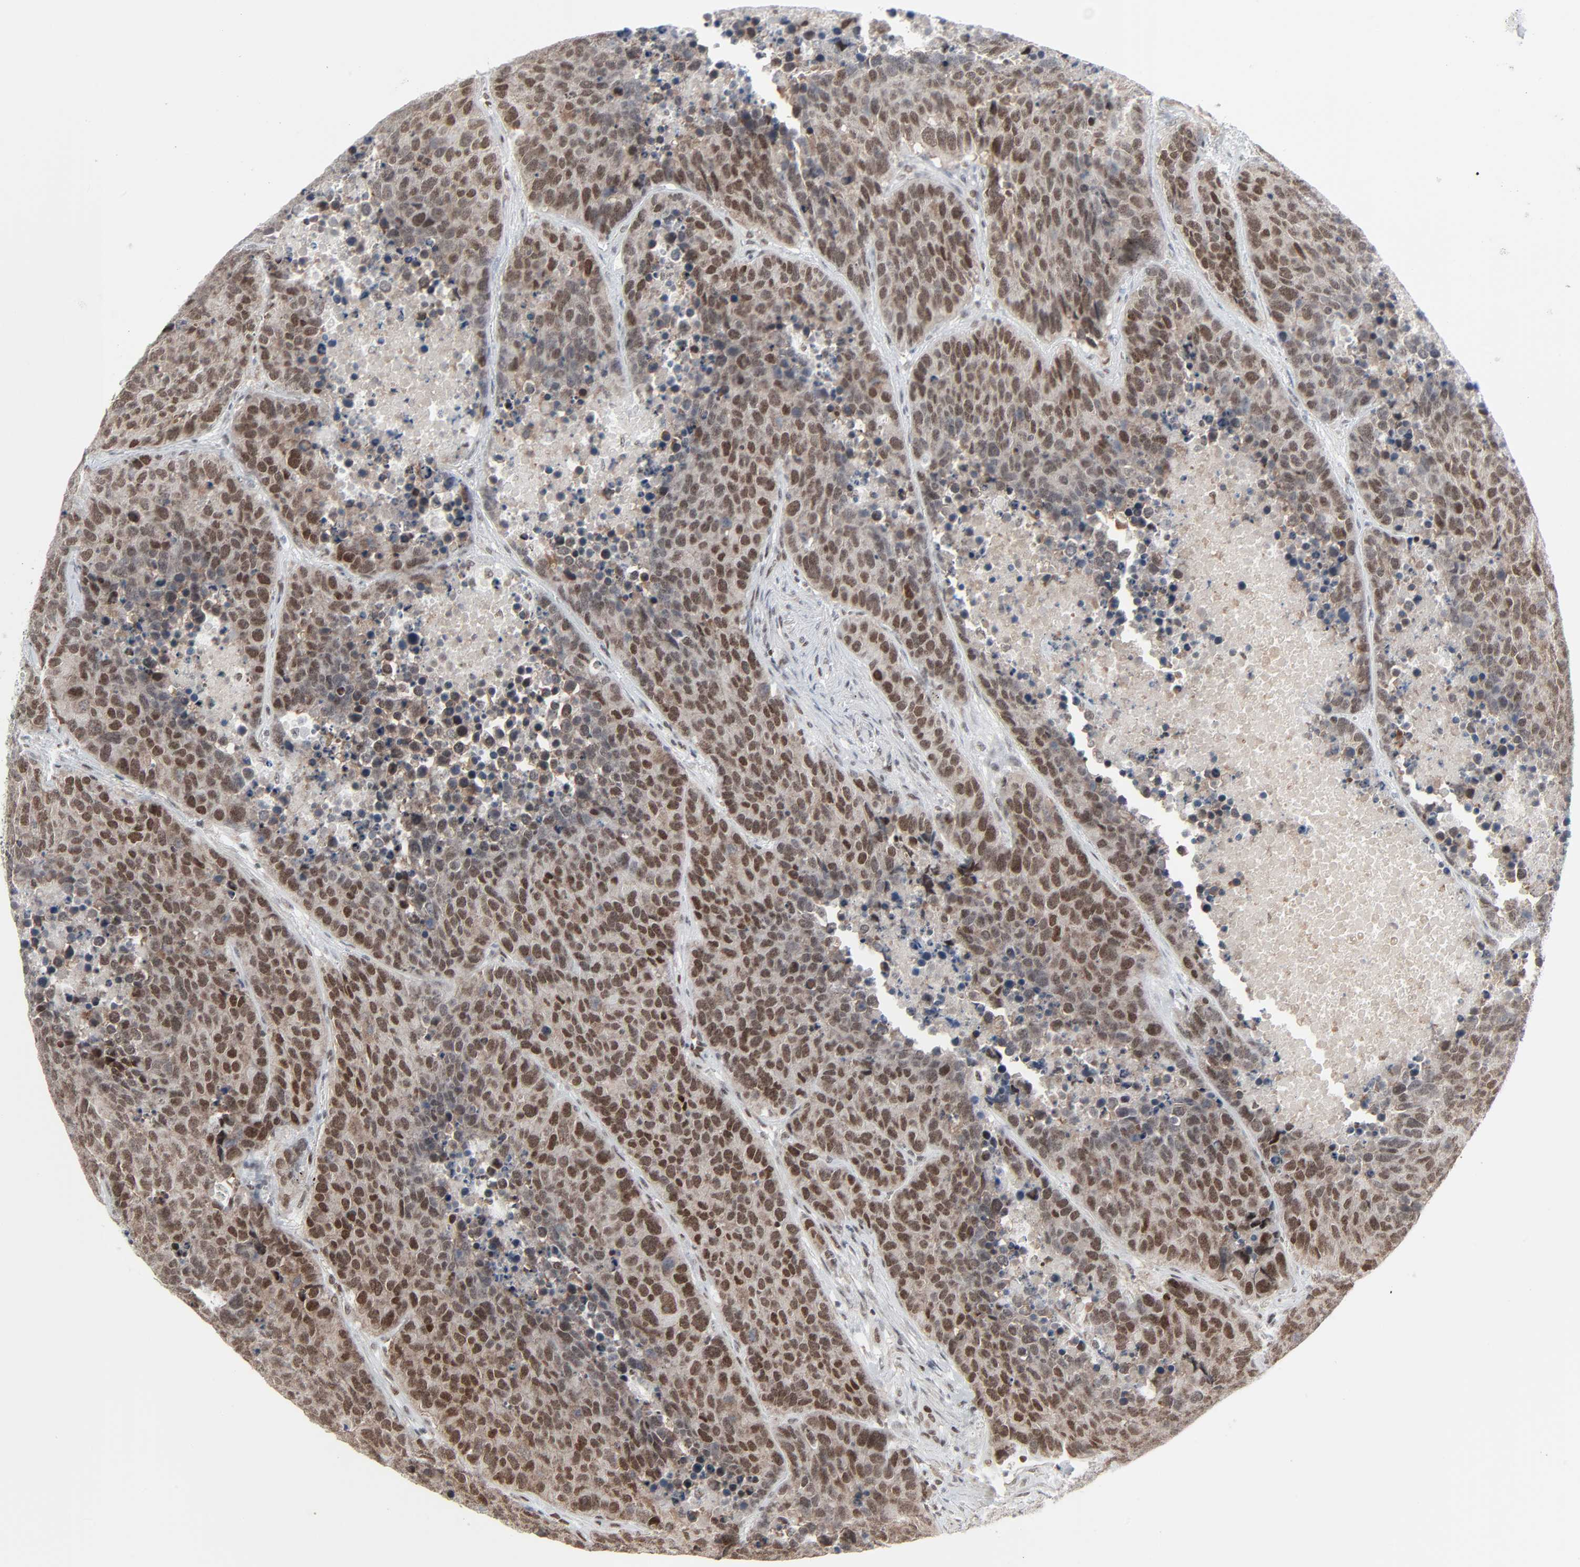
{"staining": {"intensity": "strong", "quantity": ">75%", "location": "nuclear"}, "tissue": "carcinoid", "cell_type": "Tumor cells", "image_type": "cancer", "snomed": [{"axis": "morphology", "description": "Carcinoid, malignant, NOS"}, {"axis": "topography", "description": "Lung"}], "caption": "Carcinoid tissue displays strong nuclear staining in approximately >75% of tumor cells, visualized by immunohistochemistry.", "gene": "FBXO28", "patient": {"sex": "male", "age": 60}}